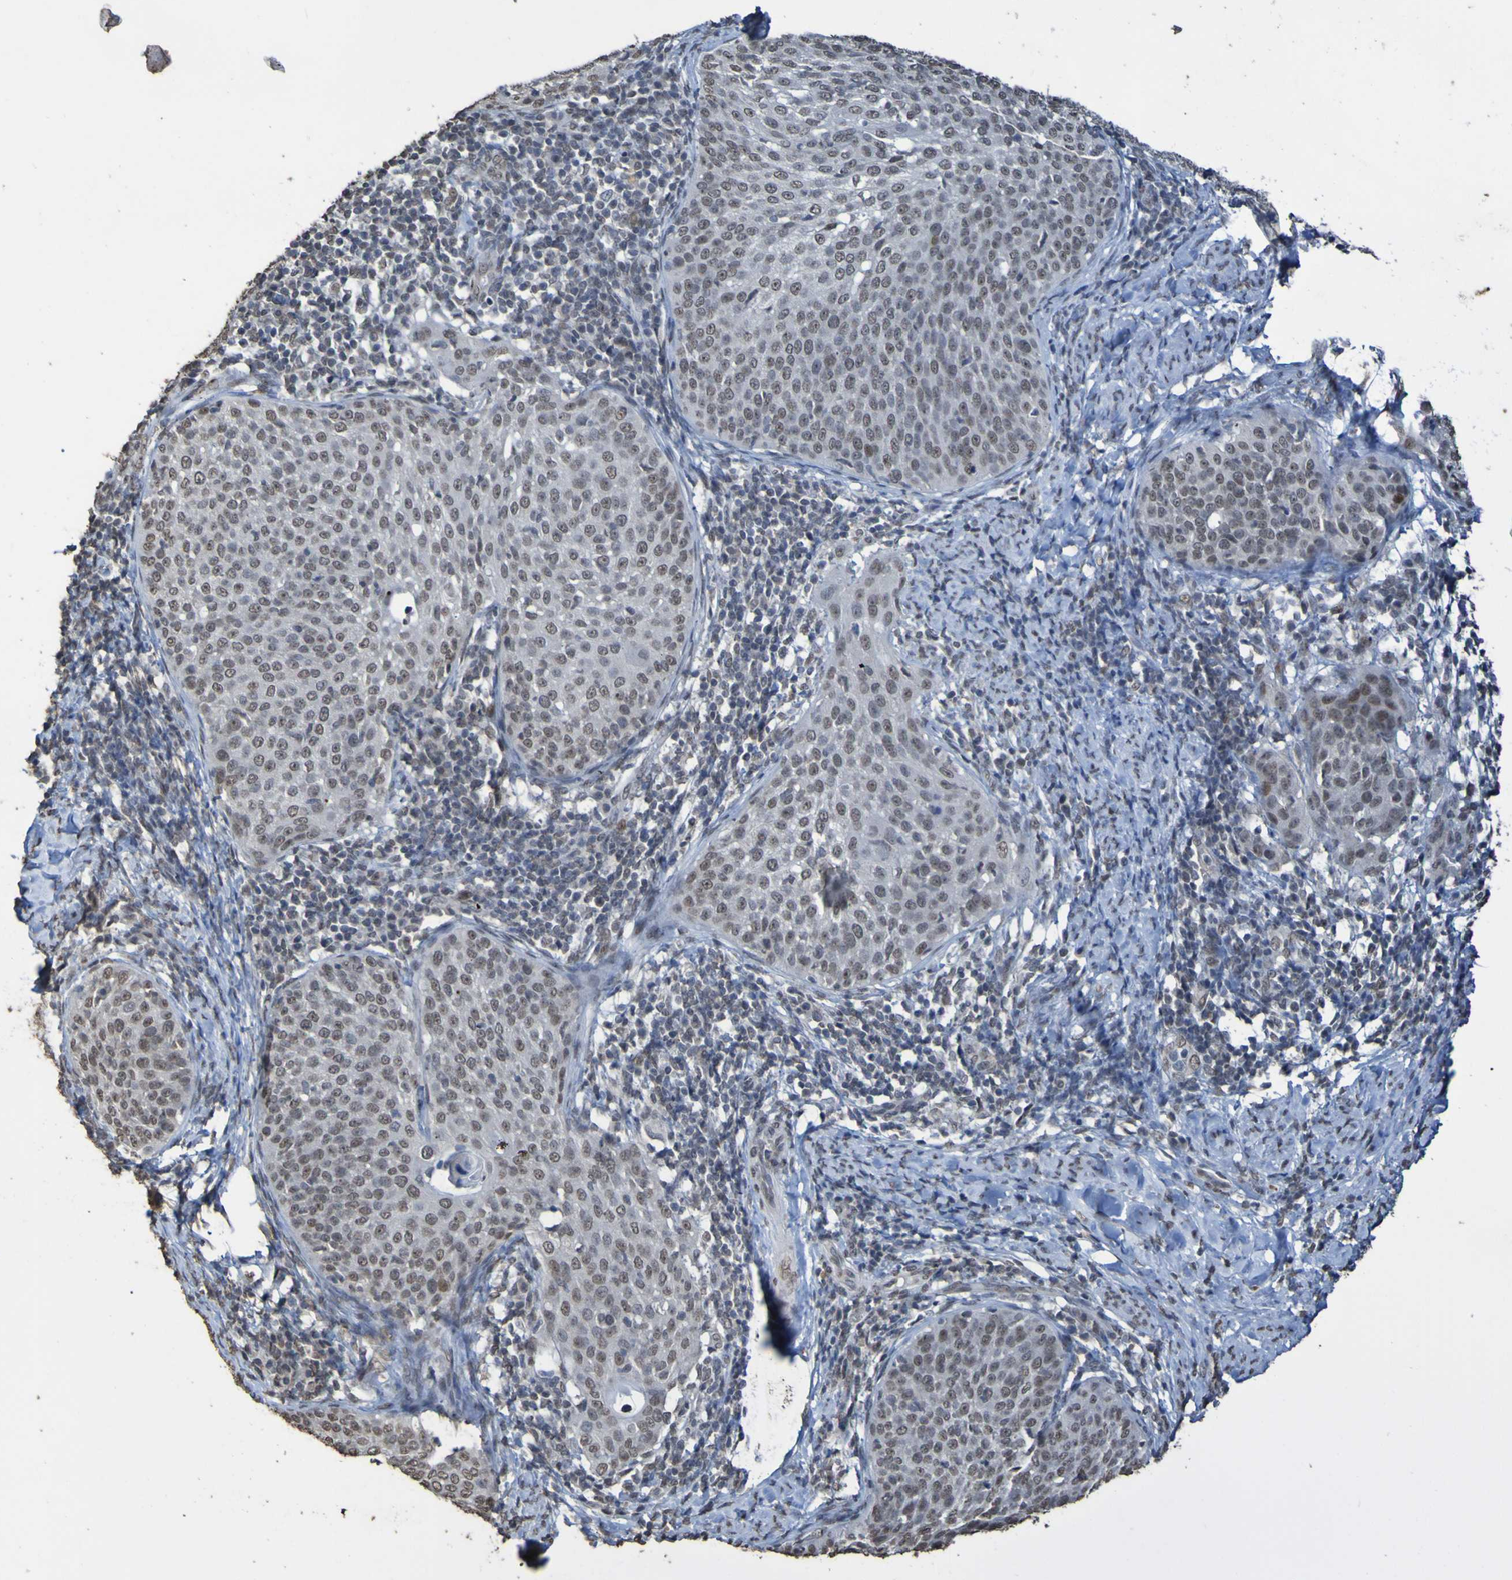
{"staining": {"intensity": "weak", "quantity": ">75%", "location": "nuclear"}, "tissue": "cervical cancer", "cell_type": "Tumor cells", "image_type": "cancer", "snomed": [{"axis": "morphology", "description": "Squamous cell carcinoma, NOS"}, {"axis": "topography", "description": "Cervix"}], "caption": "Tumor cells show low levels of weak nuclear staining in about >75% of cells in cervical squamous cell carcinoma.", "gene": "ALKBH2", "patient": {"sex": "female", "age": 51}}